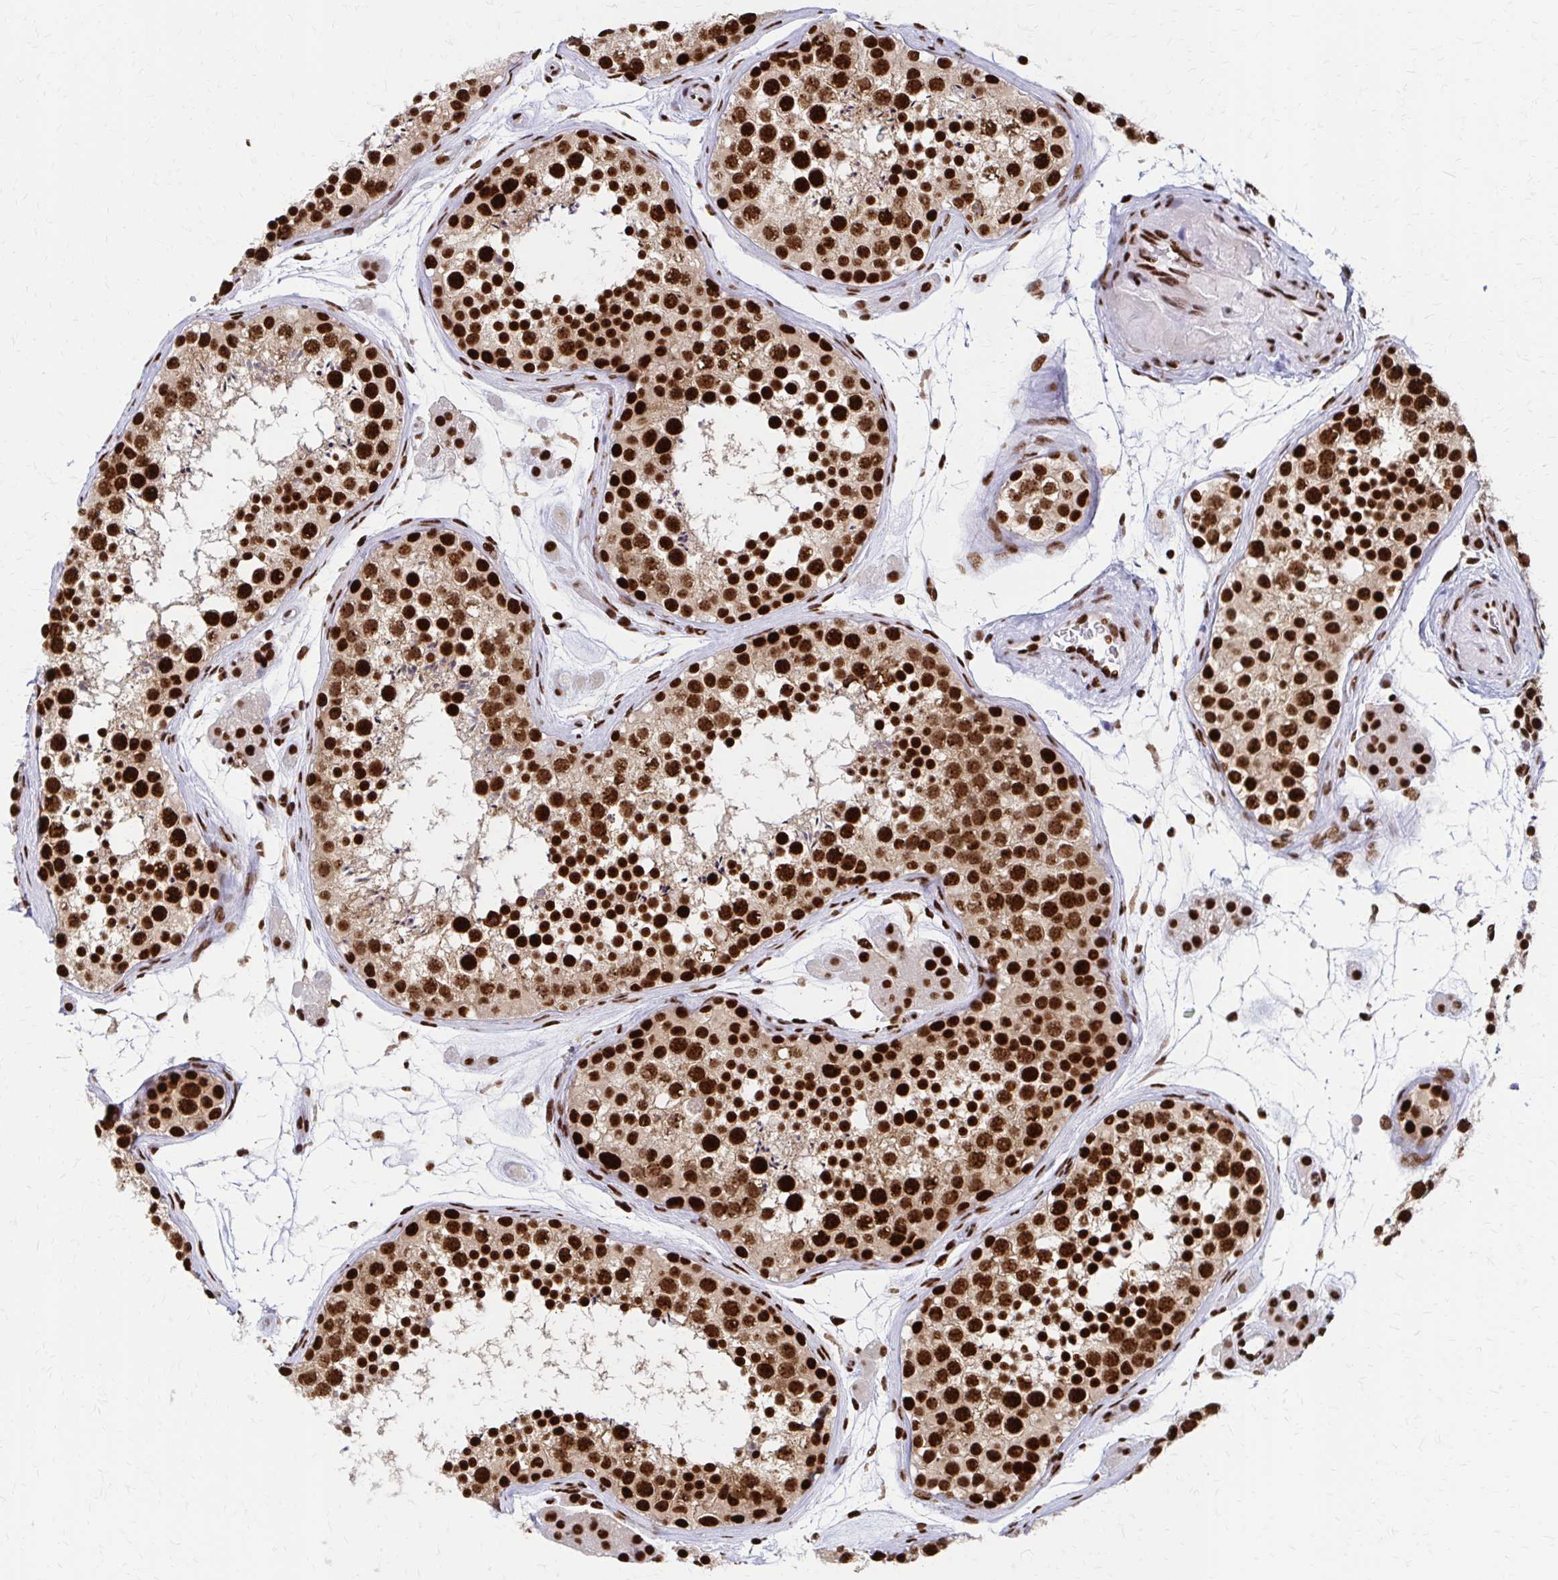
{"staining": {"intensity": "strong", "quantity": ">75%", "location": "nuclear"}, "tissue": "testis", "cell_type": "Cells in seminiferous ducts", "image_type": "normal", "snomed": [{"axis": "morphology", "description": "Normal tissue, NOS"}, {"axis": "topography", "description": "Testis"}], "caption": "Normal testis displays strong nuclear expression in approximately >75% of cells in seminiferous ducts, visualized by immunohistochemistry. (IHC, brightfield microscopy, high magnification).", "gene": "CNKSR3", "patient": {"sex": "male", "age": 41}}